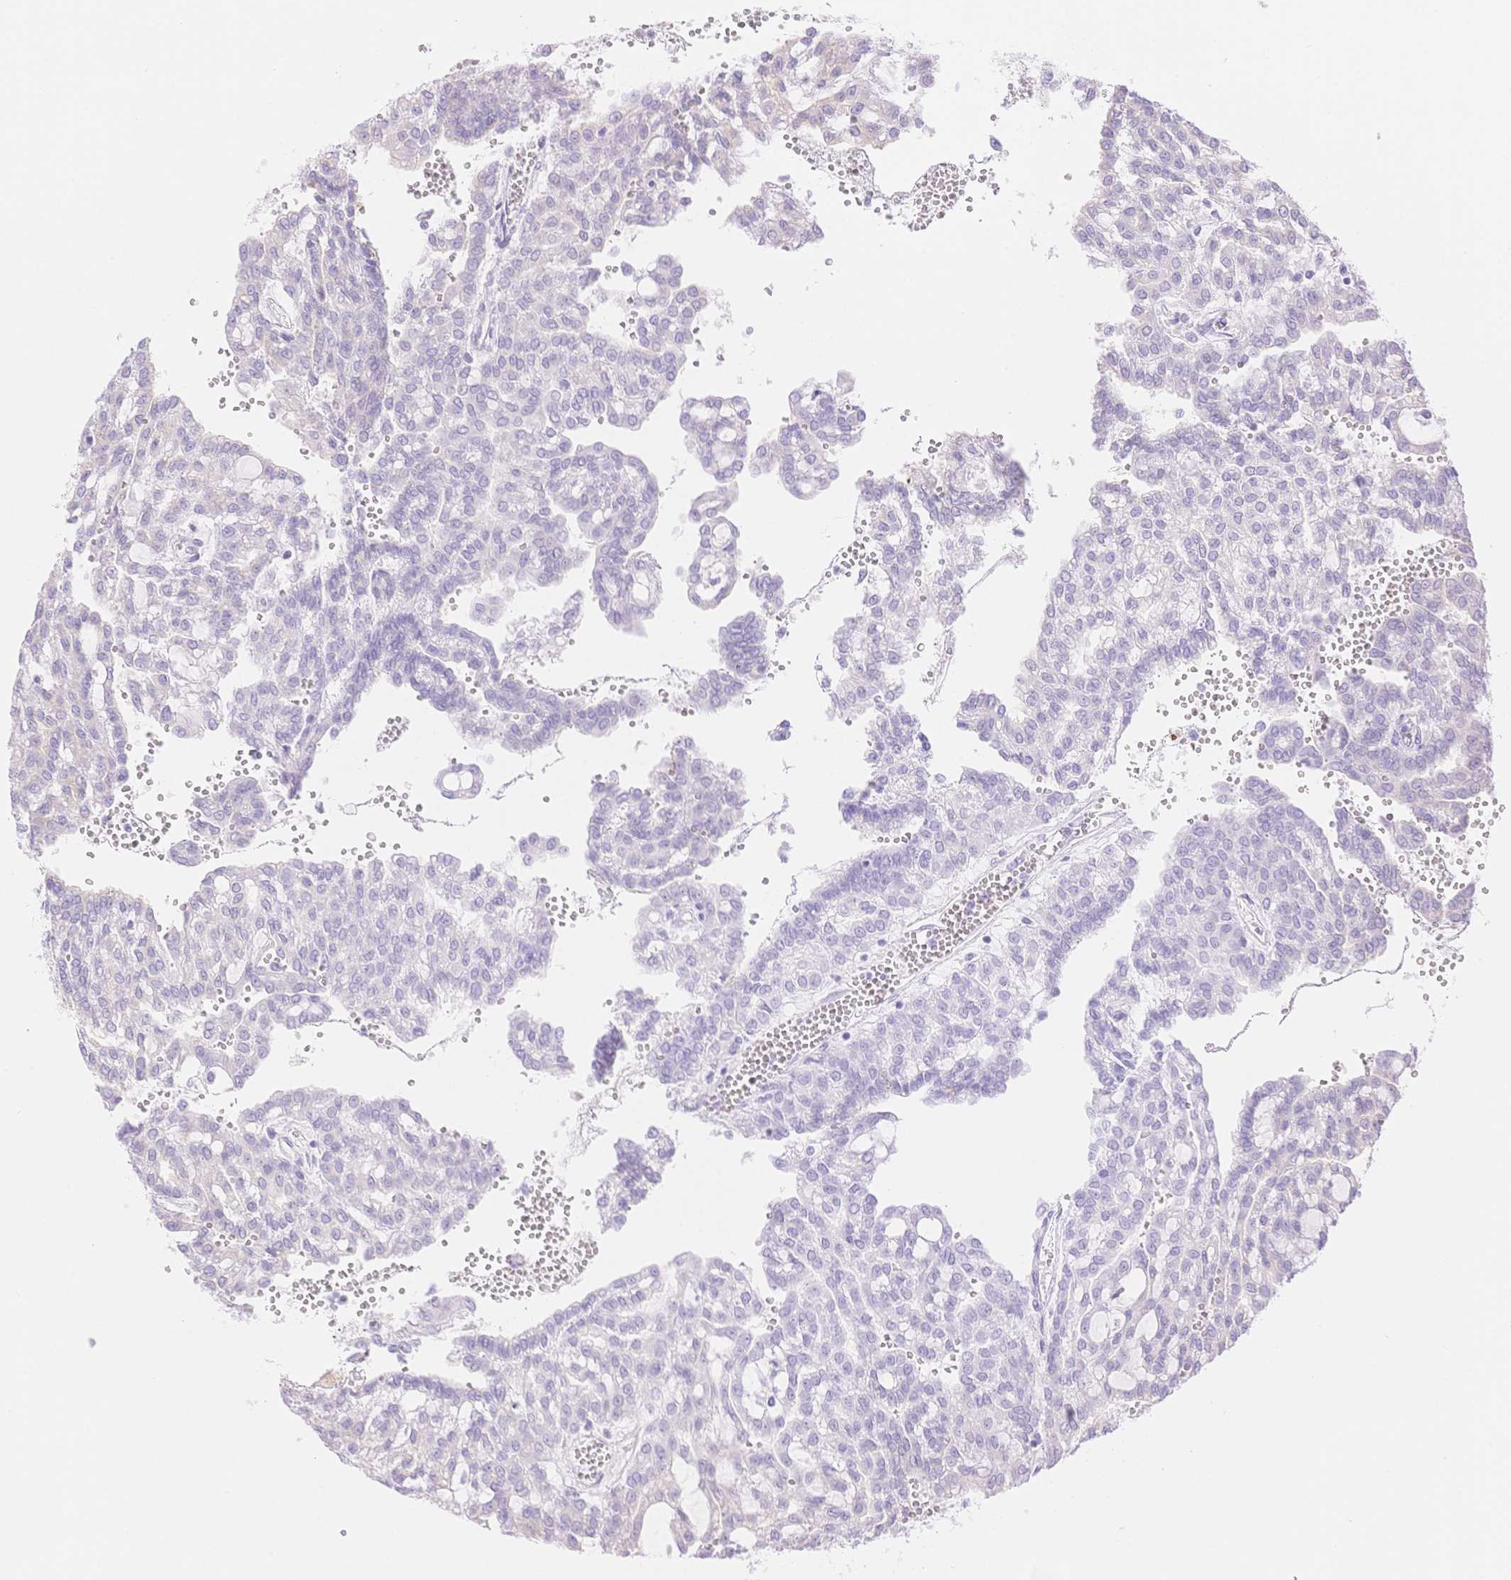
{"staining": {"intensity": "negative", "quantity": "none", "location": "none"}, "tissue": "renal cancer", "cell_type": "Tumor cells", "image_type": "cancer", "snomed": [{"axis": "morphology", "description": "Adenocarcinoma, NOS"}, {"axis": "topography", "description": "Kidney"}], "caption": "This is an immunohistochemistry image of adenocarcinoma (renal). There is no expression in tumor cells.", "gene": "WDR54", "patient": {"sex": "male", "age": 63}}